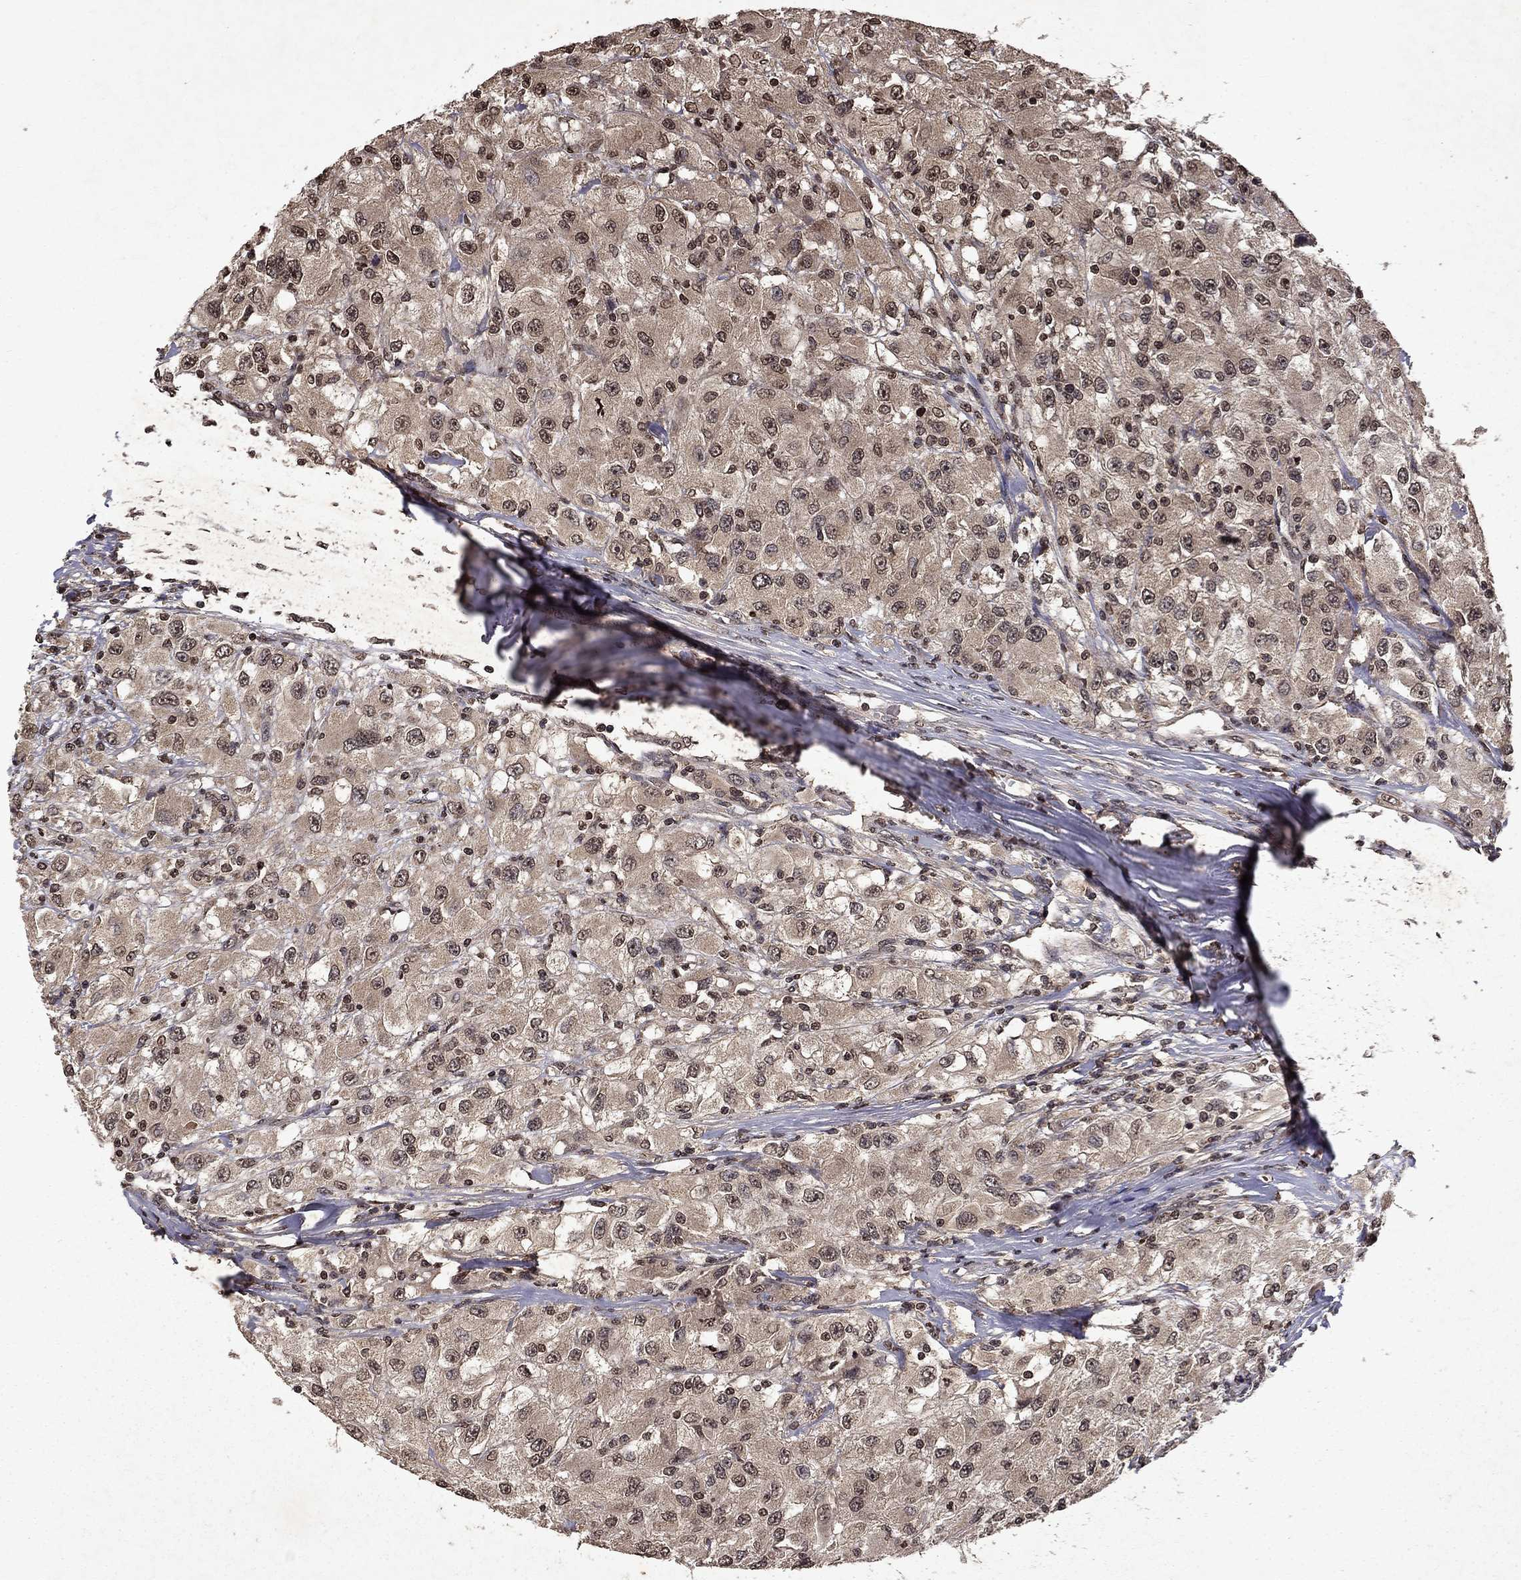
{"staining": {"intensity": "weak", "quantity": "25%-75%", "location": "cytoplasmic/membranous,nuclear"}, "tissue": "renal cancer", "cell_type": "Tumor cells", "image_type": "cancer", "snomed": [{"axis": "morphology", "description": "Adenocarcinoma, NOS"}, {"axis": "topography", "description": "Kidney"}], "caption": "Brown immunohistochemical staining in human adenocarcinoma (renal) demonstrates weak cytoplasmic/membranous and nuclear expression in approximately 25%-75% of tumor cells.", "gene": "PIN4", "patient": {"sex": "female", "age": 67}}